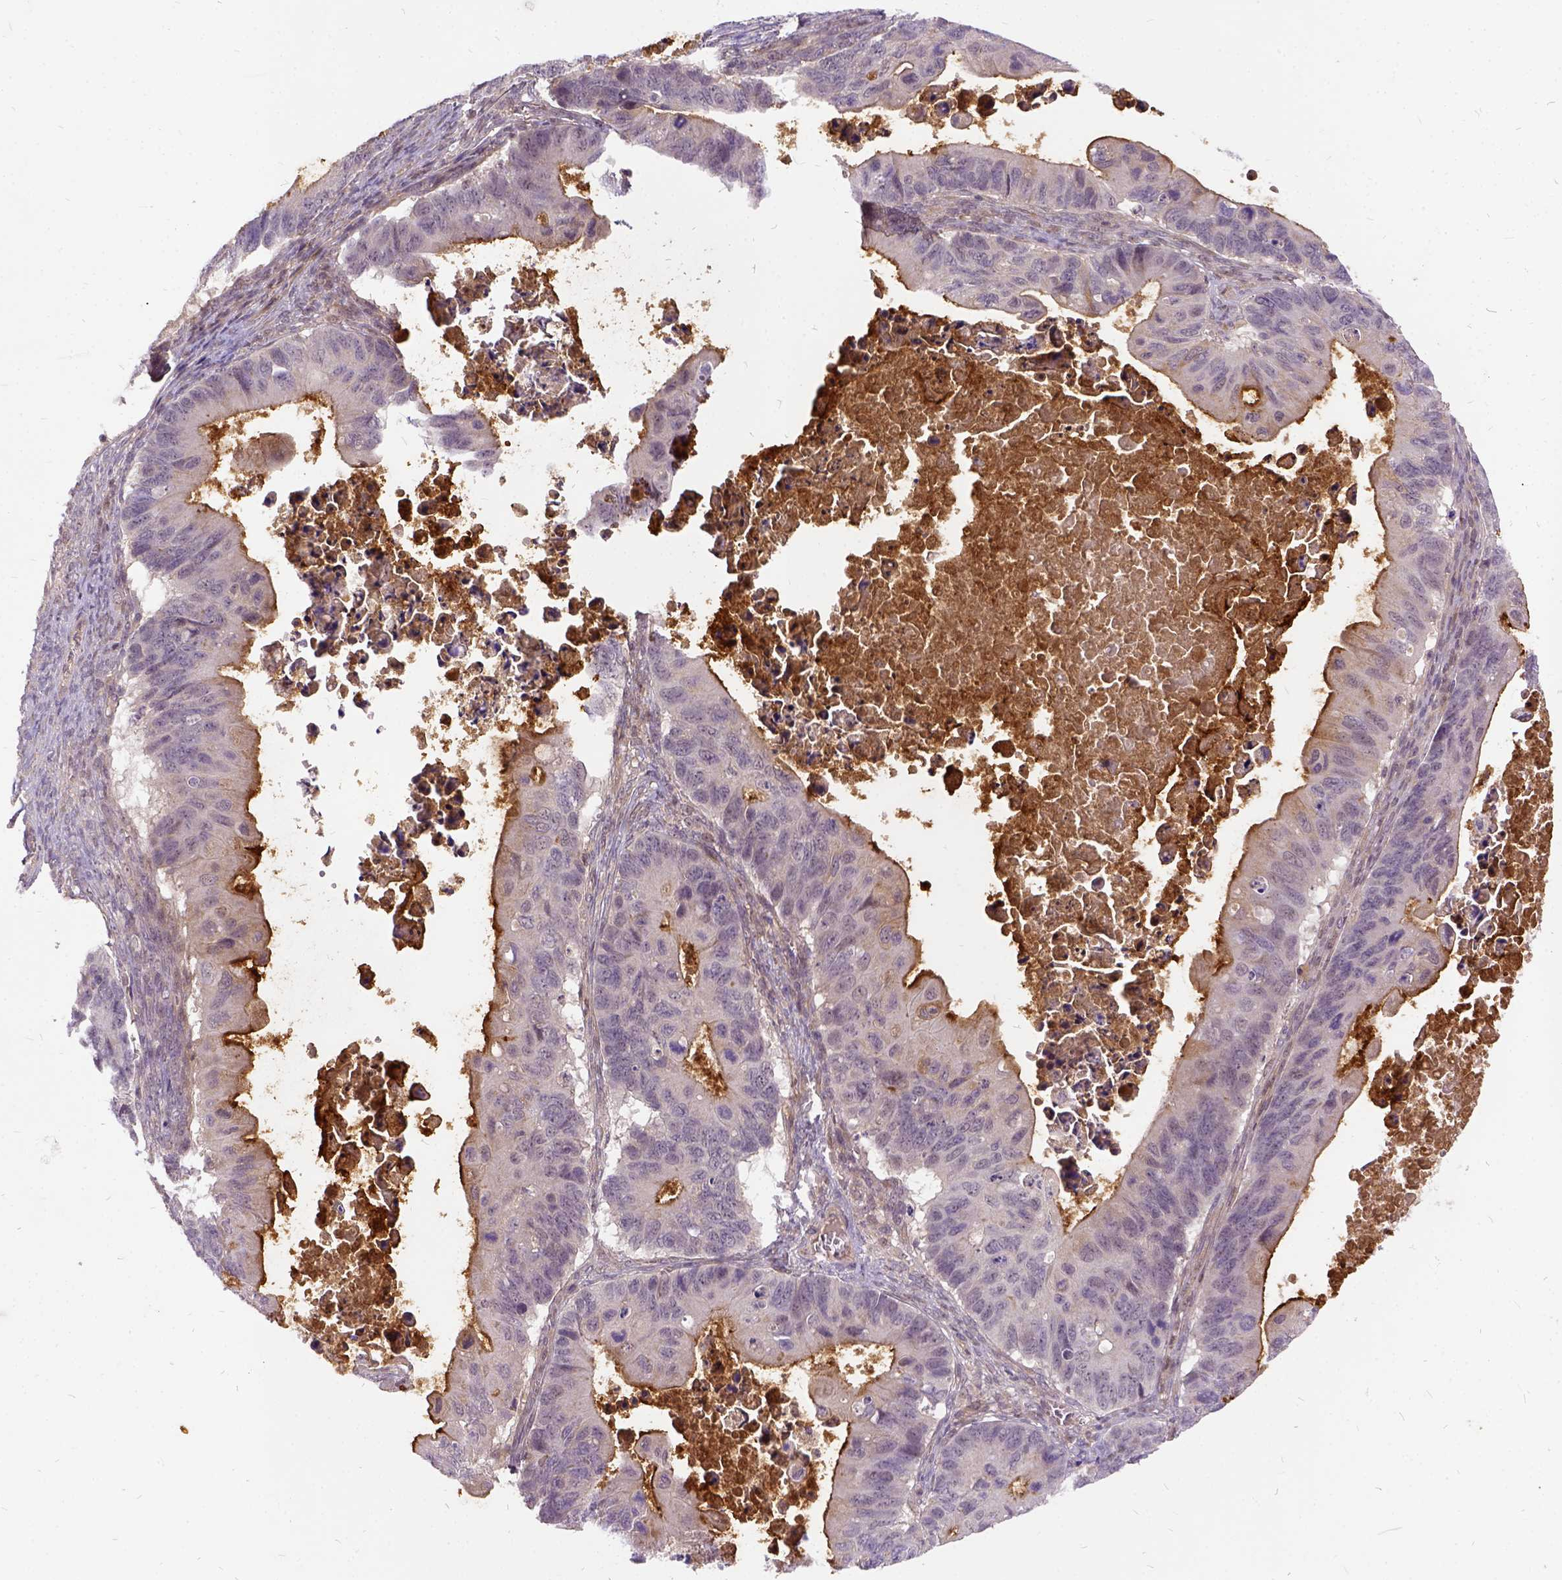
{"staining": {"intensity": "negative", "quantity": "none", "location": "none"}, "tissue": "ovarian cancer", "cell_type": "Tumor cells", "image_type": "cancer", "snomed": [{"axis": "morphology", "description": "Cystadenocarcinoma, mucinous, NOS"}, {"axis": "topography", "description": "Ovary"}], "caption": "Tumor cells show no significant protein positivity in mucinous cystadenocarcinoma (ovarian).", "gene": "ILRUN", "patient": {"sex": "female", "age": 64}}